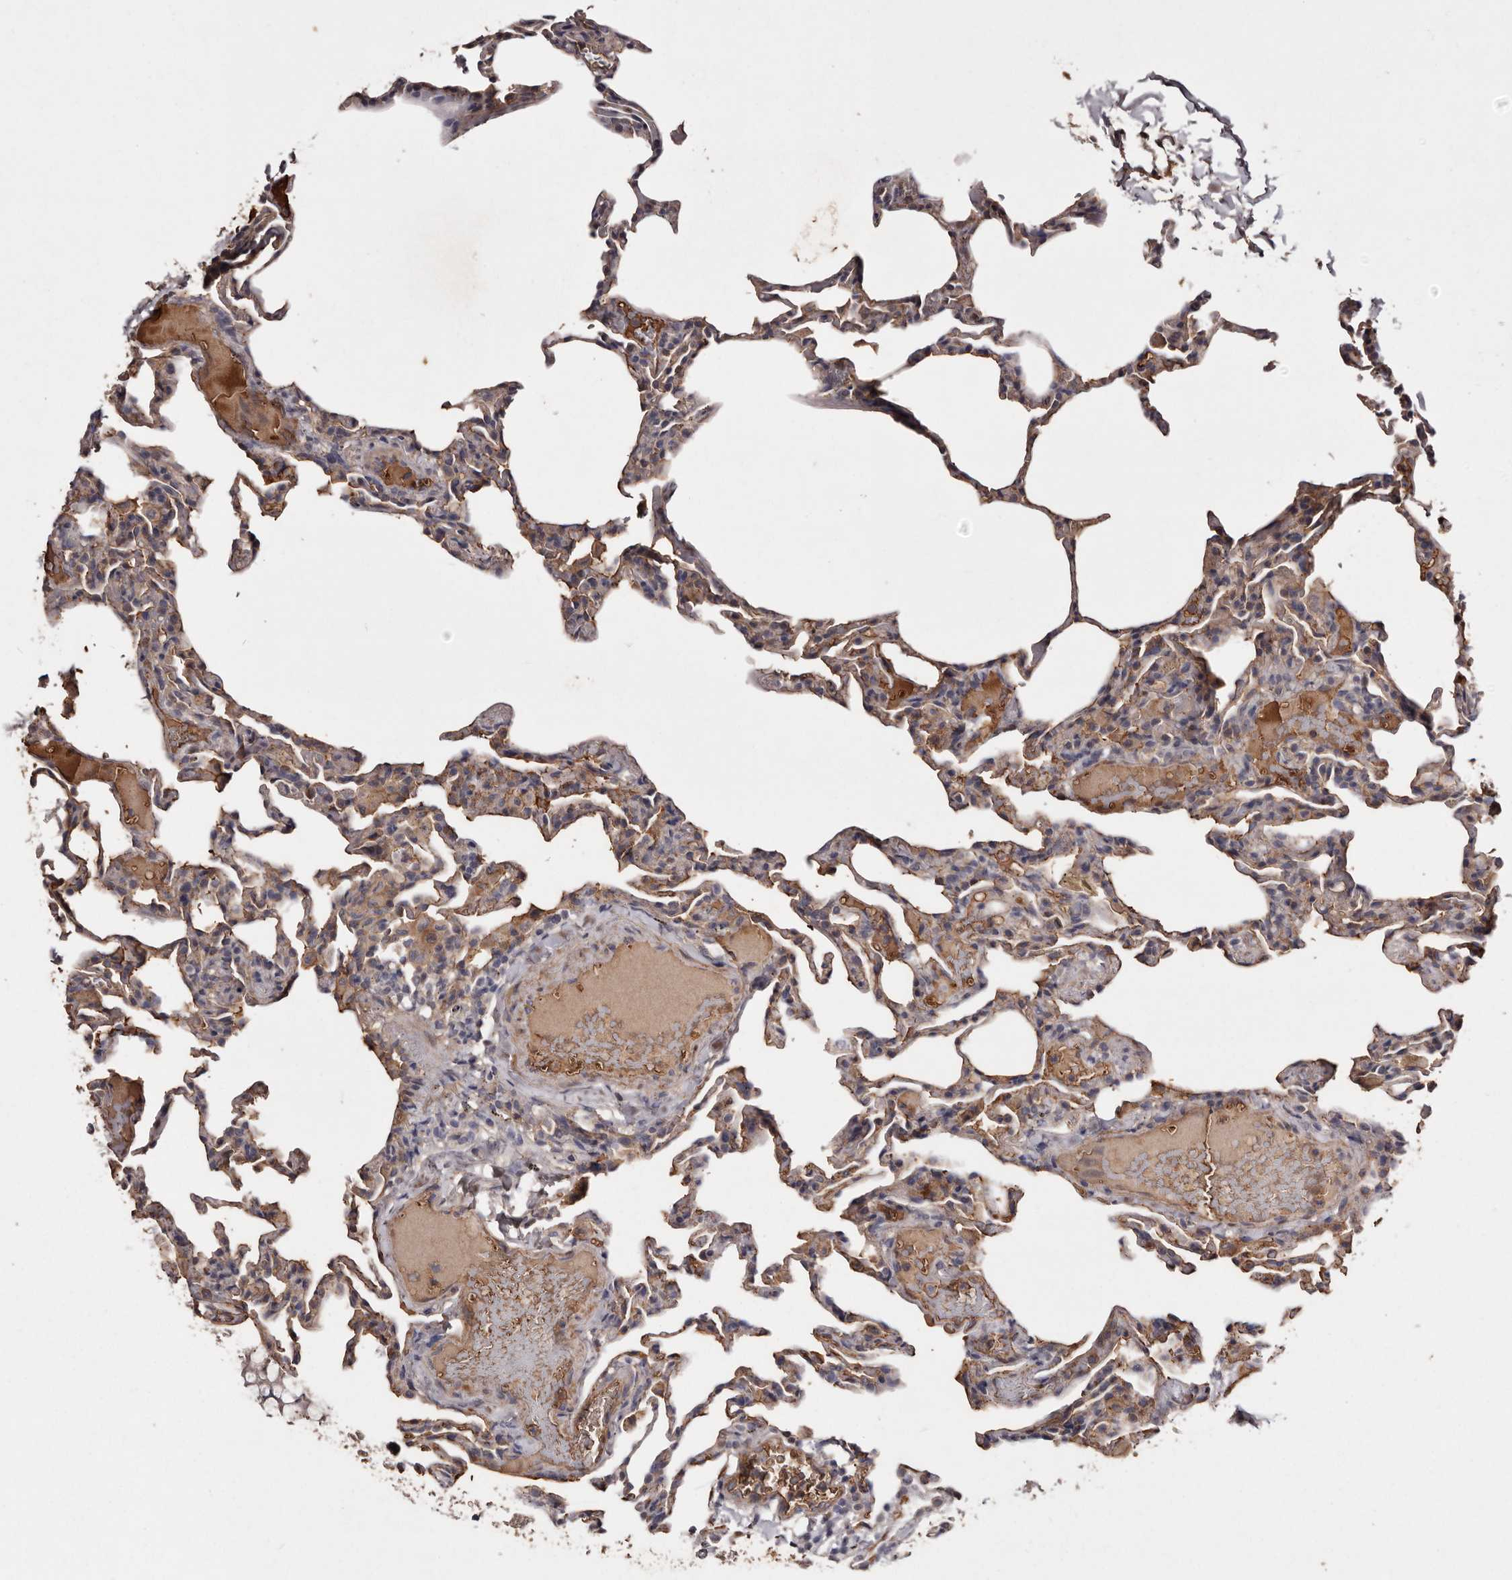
{"staining": {"intensity": "weak", "quantity": ">75%", "location": "cytoplasmic/membranous"}, "tissue": "lung", "cell_type": "Alveolar cells", "image_type": "normal", "snomed": [{"axis": "morphology", "description": "Normal tissue, NOS"}, {"axis": "topography", "description": "Lung"}], "caption": "This micrograph exhibits IHC staining of unremarkable lung, with low weak cytoplasmic/membranous expression in approximately >75% of alveolar cells.", "gene": "CYP1B1", "patient": {"sex": "male", "age": 20}}